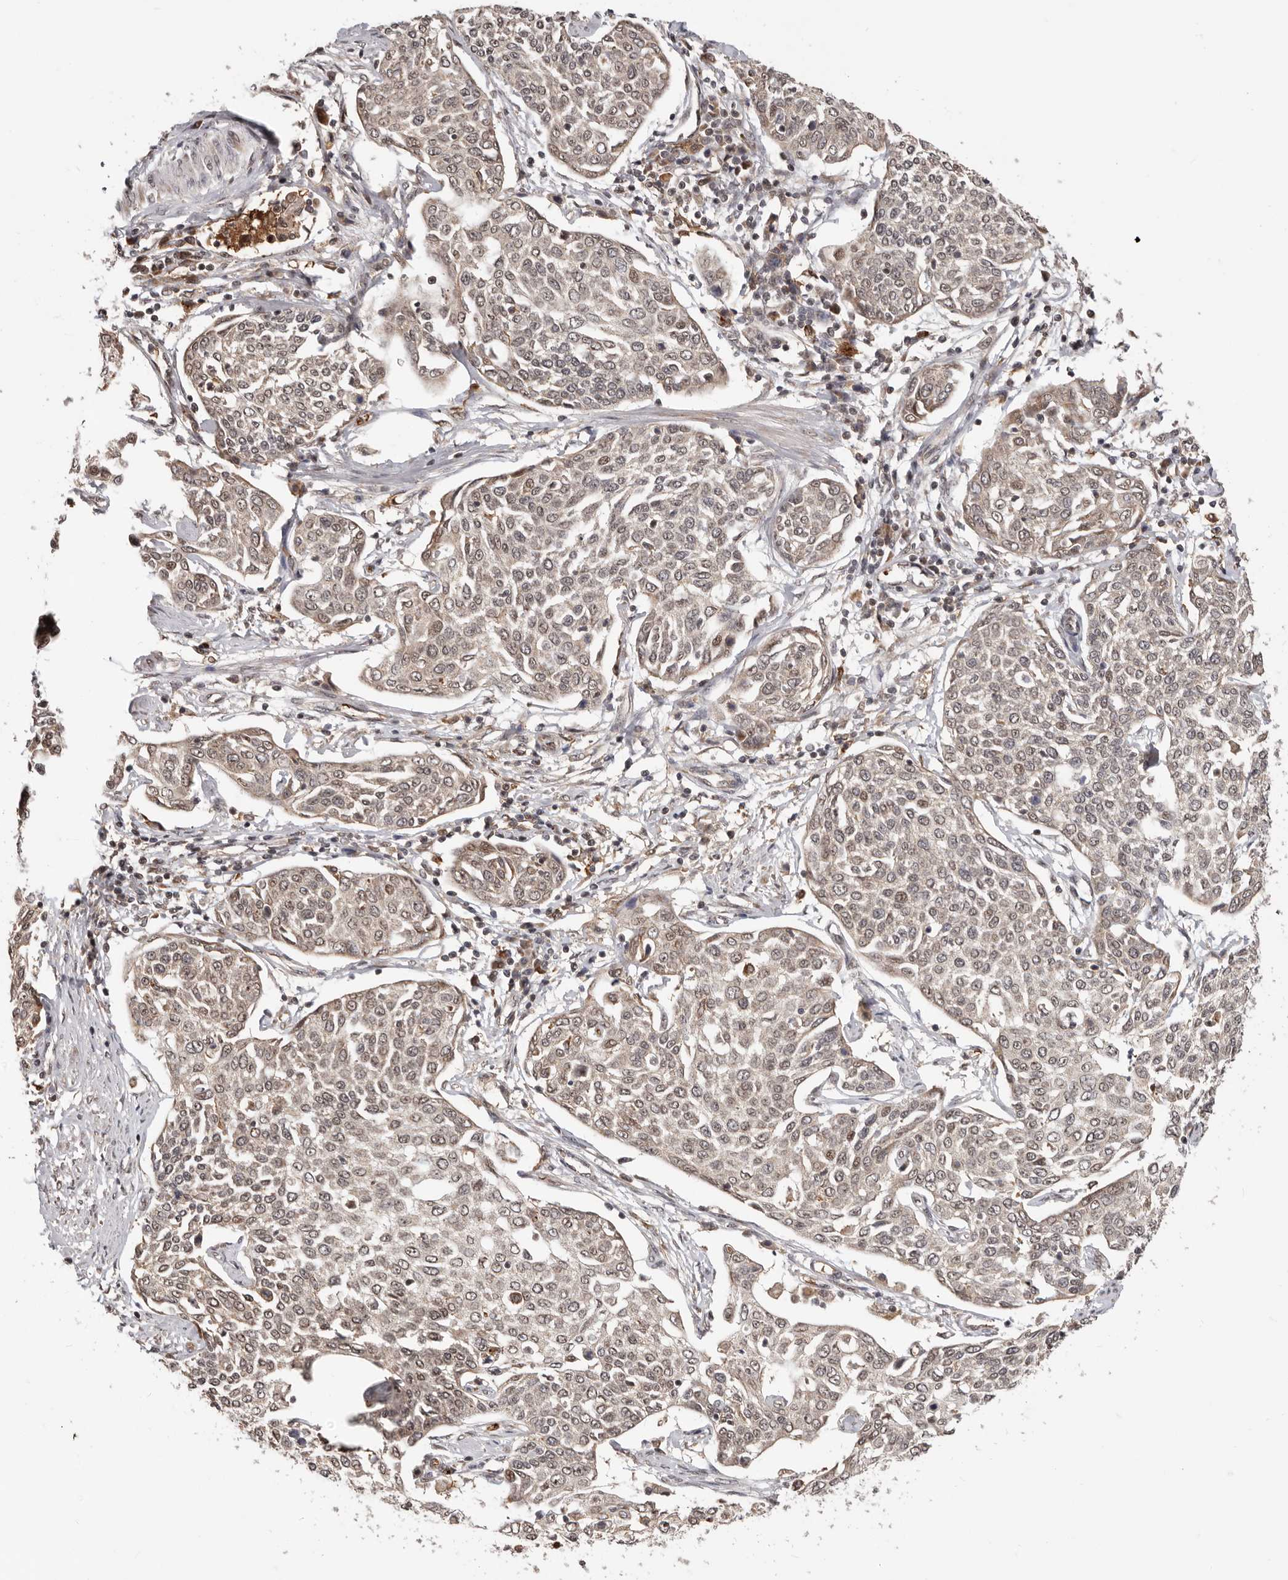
{"staining": {"intensity": "weak", "quantity": ">75%", "location": "cytoplasmic/membranous,nuclear"}, "tissue": "cervical cancer", "cell_type": "Tumor cells", "image_type": "cancer", "snomed": [{"axis": "morphology", "description": "Squamous cell carcinoma, NOS"}, {"axis": "topography", "description": "Cervix"}], "caption": "This is an image of immunohistochemistry (IHC) staining of cervical squamous cell carcinoma, which shows weak expression in the cytoplasmic/membranous and nuclear of tumor cells.", "gene": "NCOA3", "patient": {"sex": "female", "age": 34}}